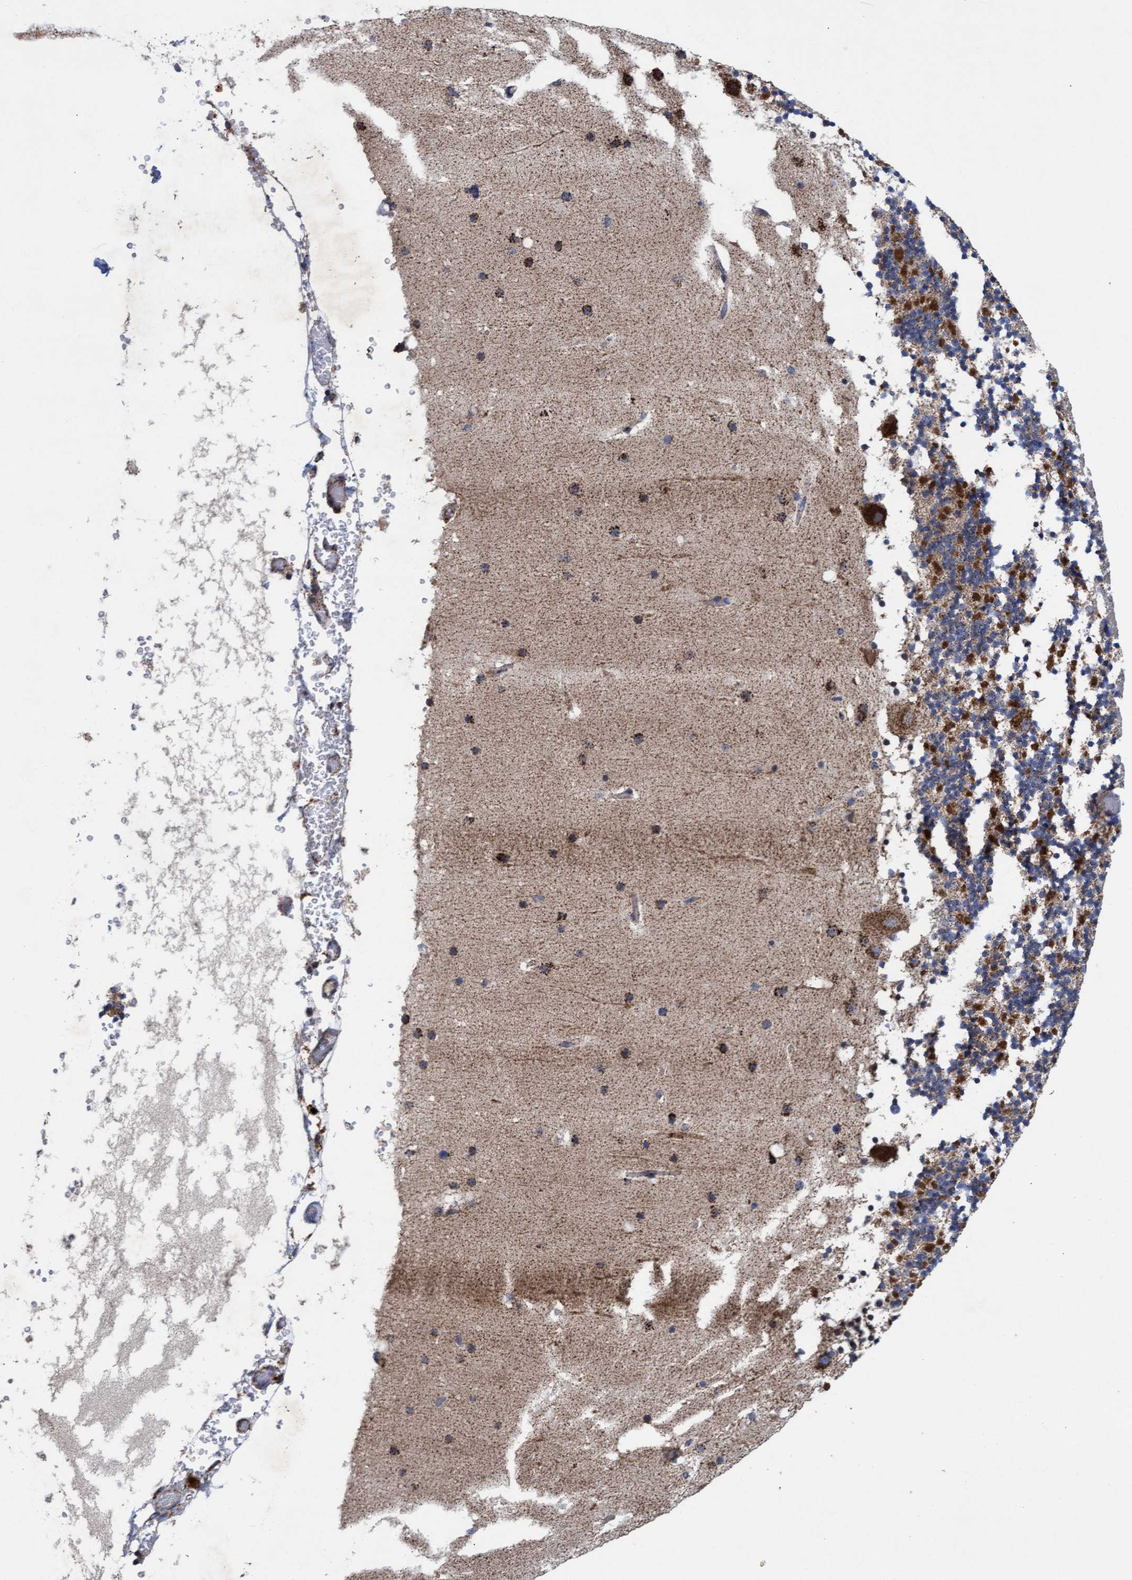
{"staining": {"intensity": "moderate", "quantity": ">75%", "location": "cytoplasmic/membranous"}, "tissue": "cerebellum", "cell_type": "Cells in granular layer", "image_type": "normal", "snomed": [{"axis": "morphology", "description": "Normal tissue, NOS"}, {"axis": "topography", "description": "Cerebellum"}], "caption": "This is an image of immunohistochemistry staining of unremarkable cerebellum, which shows moderate positivity in the cytoplasmic/membranous of cells in granular layer.", "gene": "MRPL38", "patient": {"sex": "male", "age": 57}}